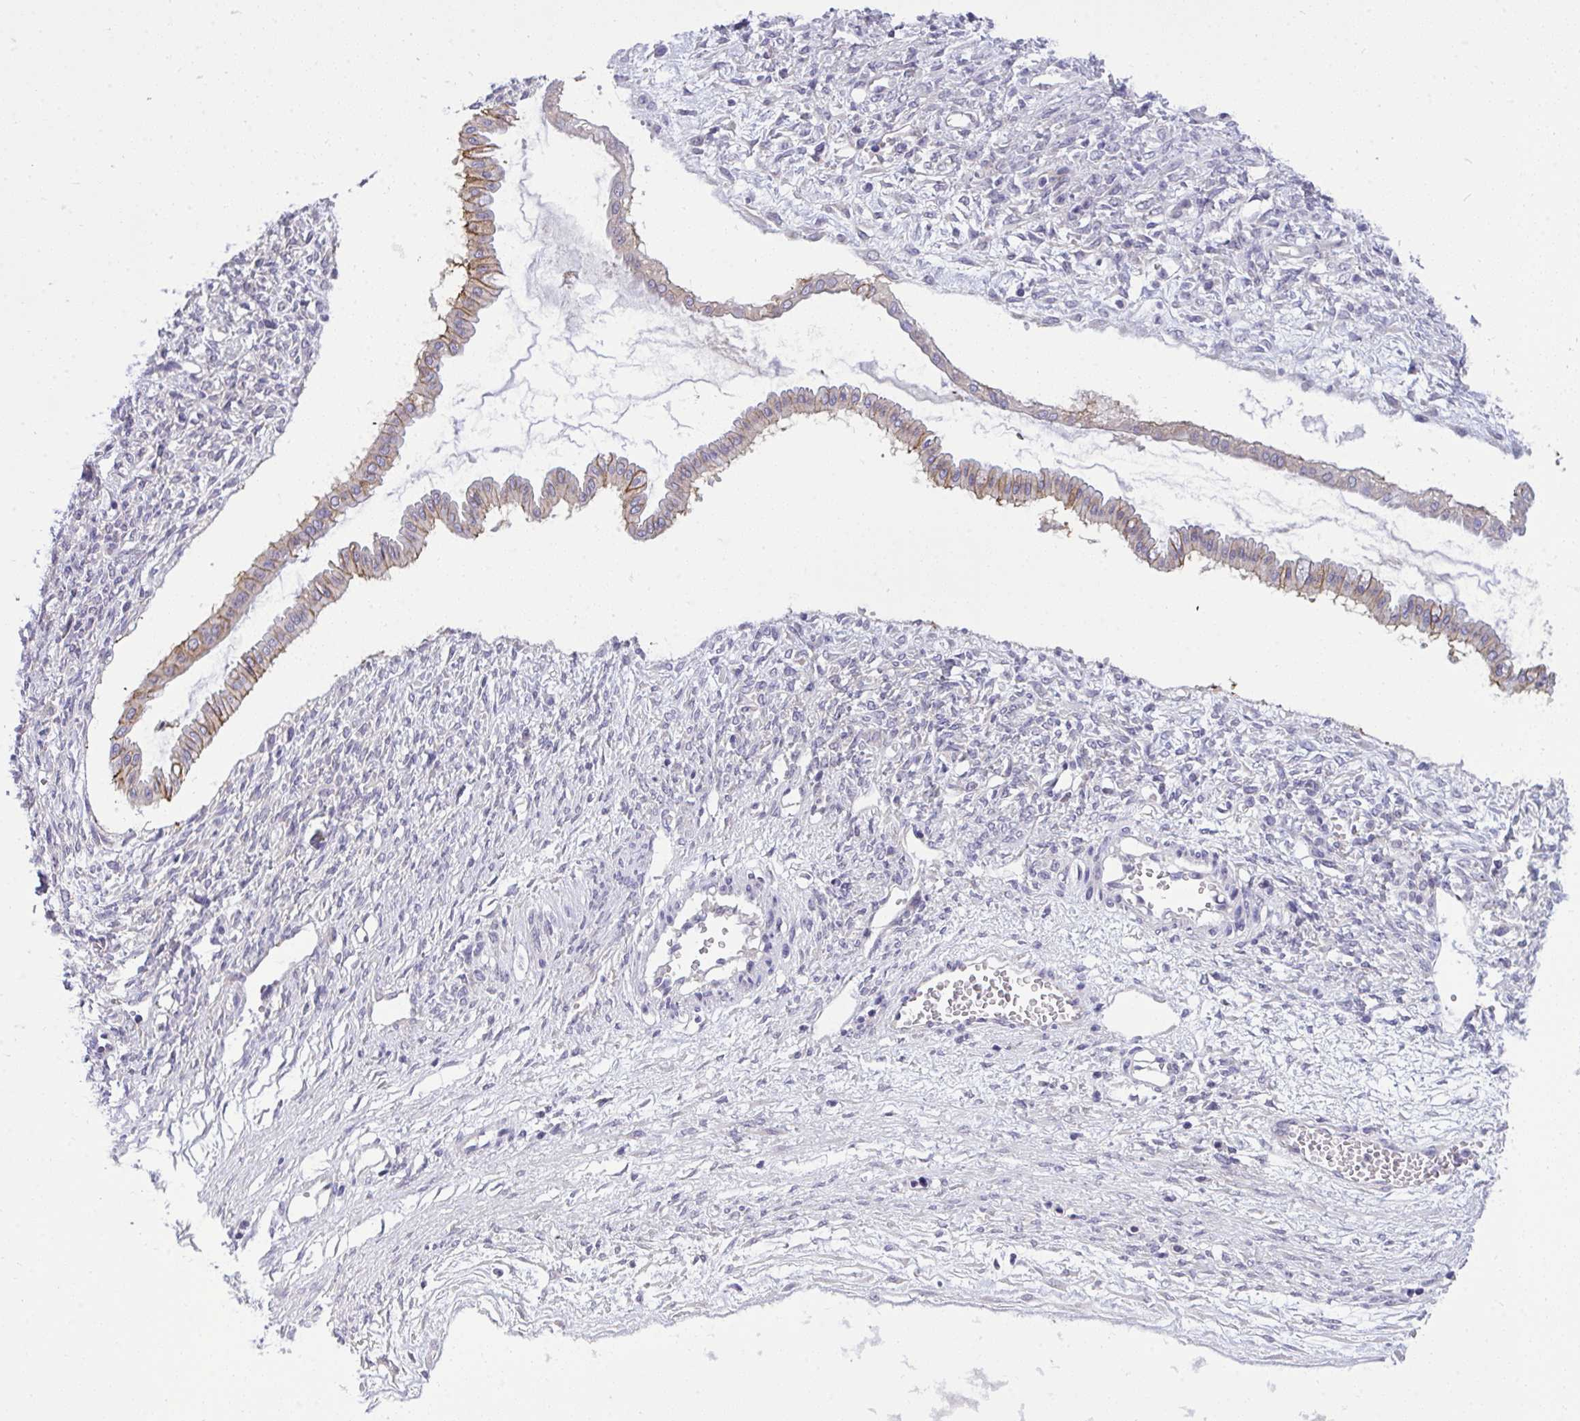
{"staining": {"intensity": "moderate", "quantity": "<25%", "location": "cytoplasmic/membranous"}, "tissue": "ovarian cancer", "cell_type": "Tumor cells", "image_type": "cancer", "snomed": [{"axis": "morphology", "description": "Cystadenocarcinoma, mucinous, NOS"}, {"axis": "topography", "description": "Ovary"}], "caption": "Mucinous cystadenocarcinoma (ovarian) stained for a protein (brown) exhibits moderate cytoplasmic/membranous positive positivity in approximately <25% of tumor cells.", "gene": "VGLL3", "patient": {"sex": "female", "age": 73}}